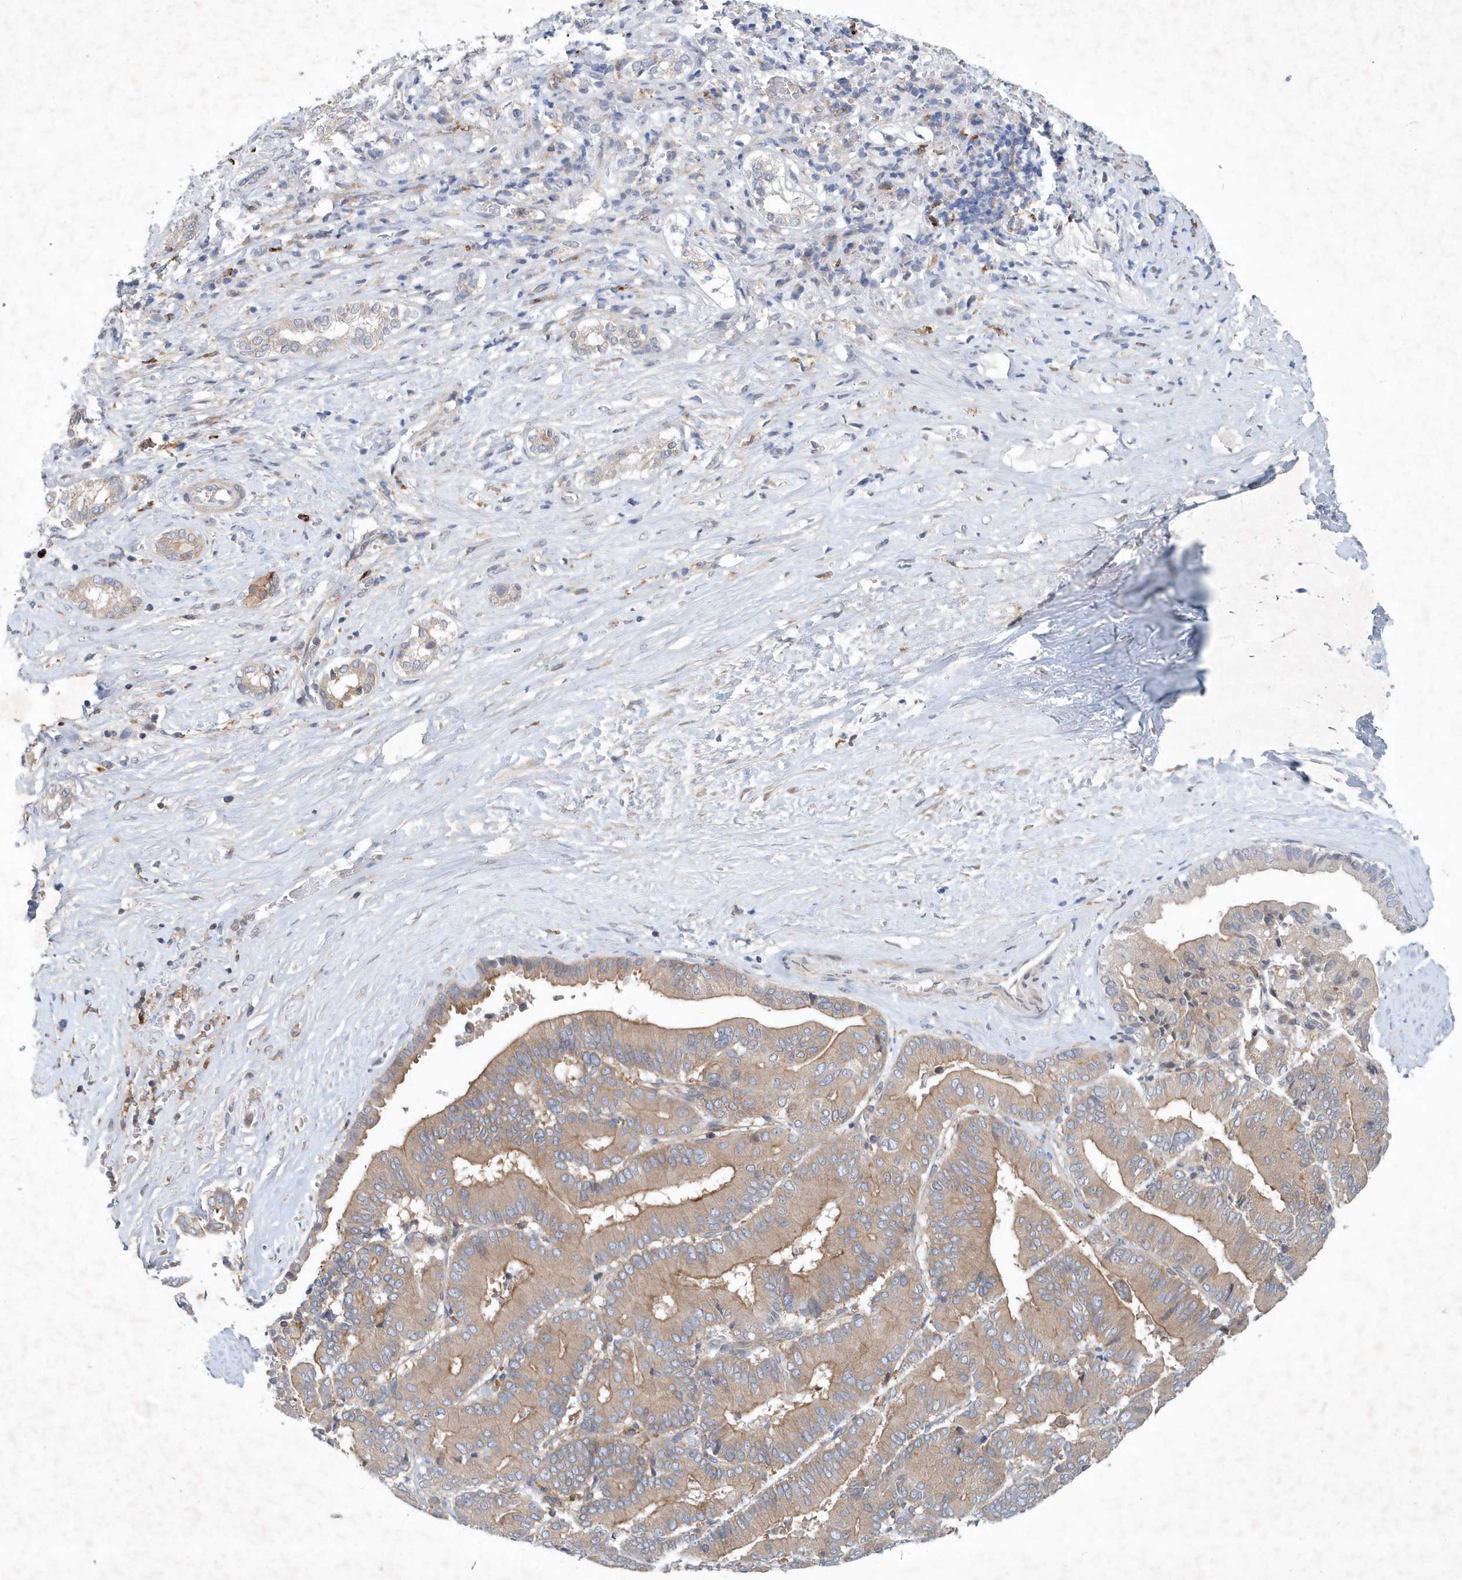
{"staining": {"intensity": "moderate", "quantity": ">75%", "location": "cytoplasmic/membranous"}, "tissue": "liver cancer", "cell_type": "Tumor cells", "image_type": "cancer", "snomed": [{"axis": "morphology", "description": "Cholangiocarcinoma"}, {"axis": "topography", "description": "Liver"}], "caption": "Human liver cancer stained with a protein marker reveals moderate staining in tumor cells.", "gene": "P2RY10", "patient": {"sex": "female", "age": 75}}